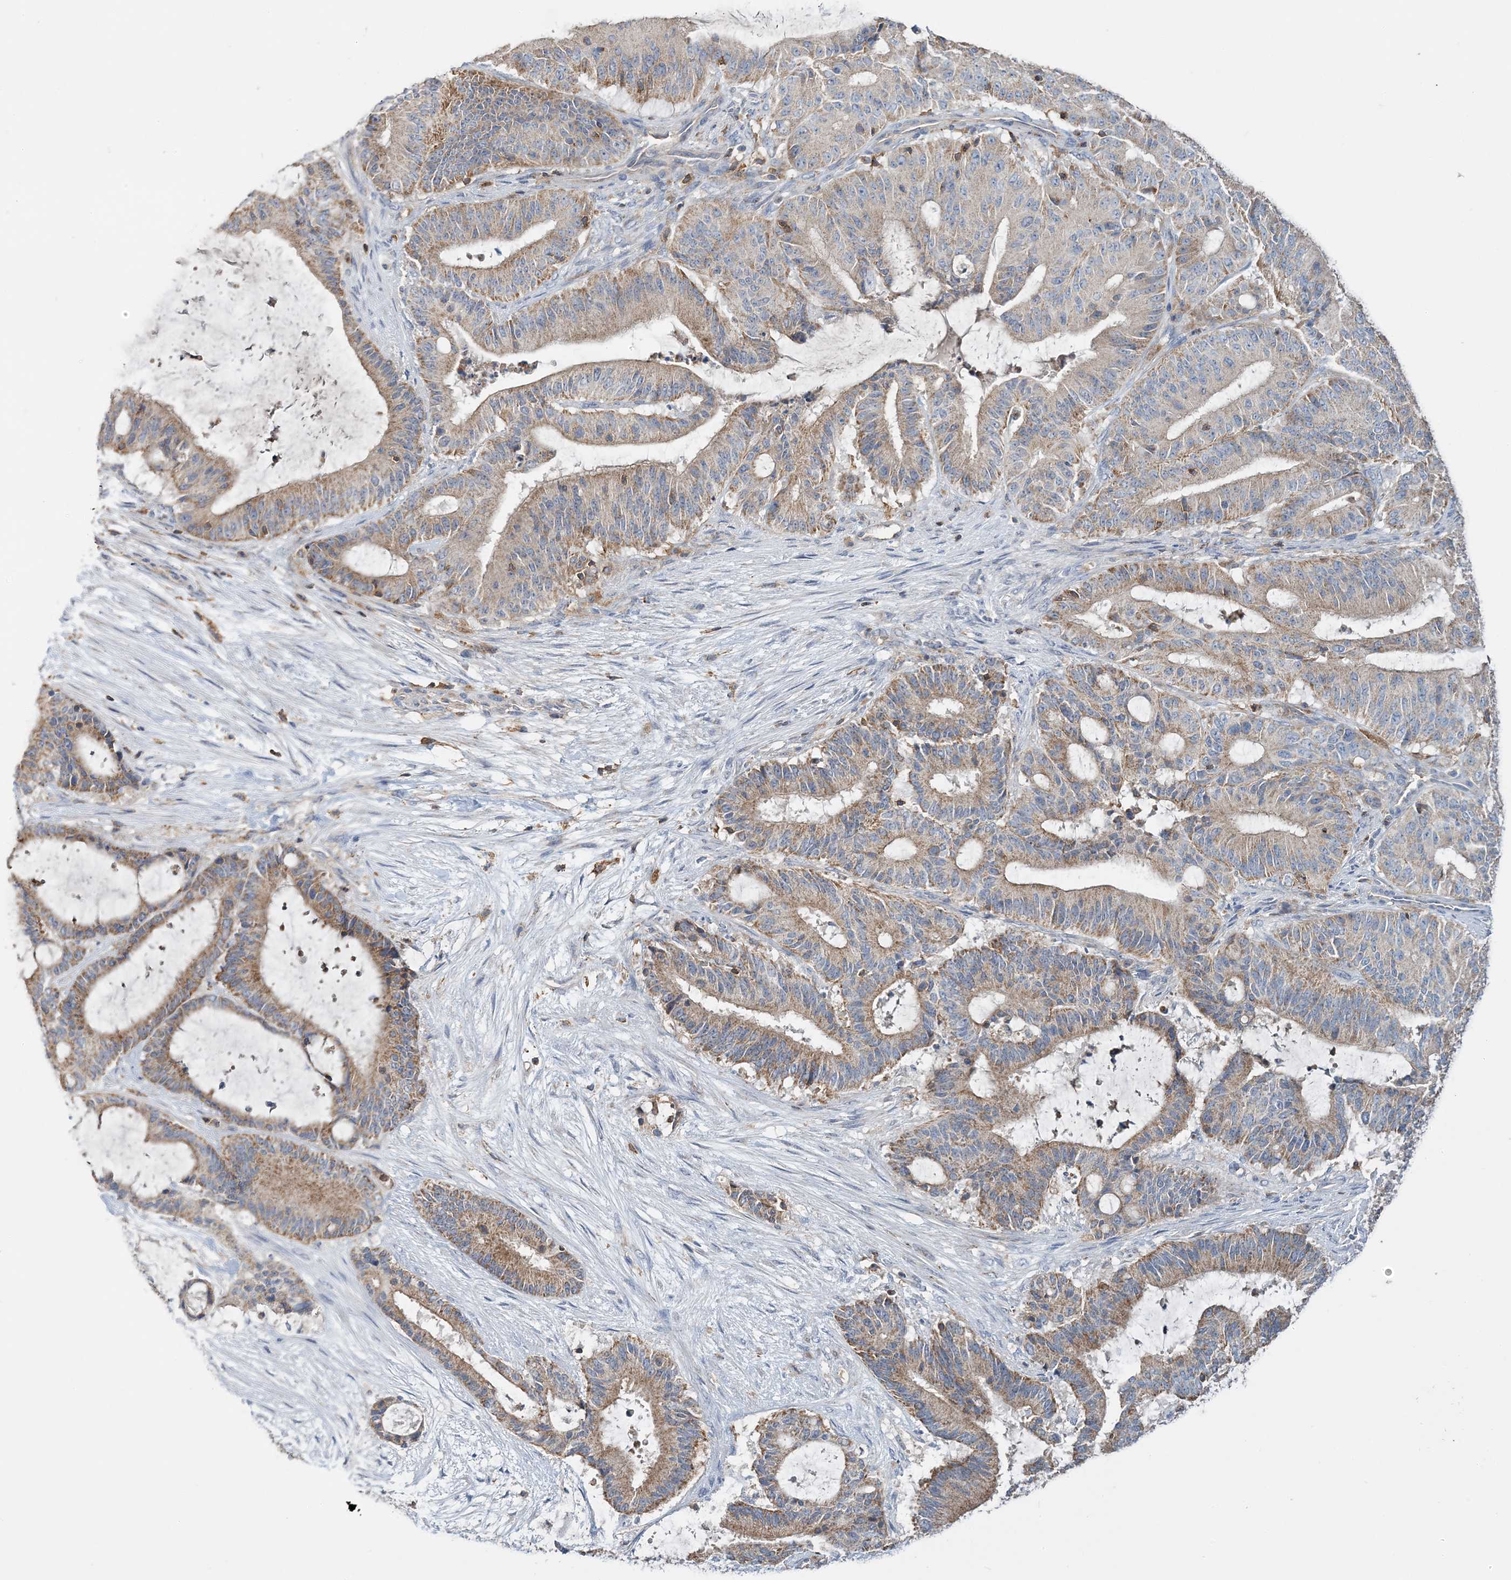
{"staining": {"intensity": "moderate", "quantity": ">75%", "location": "cytoplasmic/membranous"}, "tissue": "liver cancer", "cell_type": "Tumor cells", "image_type": "cancer", "snomed": [{"axis": "morphology", "description": "Normal tissue, NOS"}, {"axis": "morphology", "description": "Cholangiocarcinoma"}, {"axis": "topography", "description": "Liver"}, {"axis": "topography", "description": "Peripheral nerve tissue"}], "caption": "Immunohistochemical staining of human cholangiocarcinoma (liver) shows medium levels of moderate cytoplasmic/membranous positivity in approximately >75% of tumor cells. The staining is performed using DAB (3,3'-diaminobenzidine) brown chromogen to label protein expression. The nuclei are counter-stained blue using hematoxylin.", "gene": "TMLHE", "patient": {"sex": "female", "age": 73}}